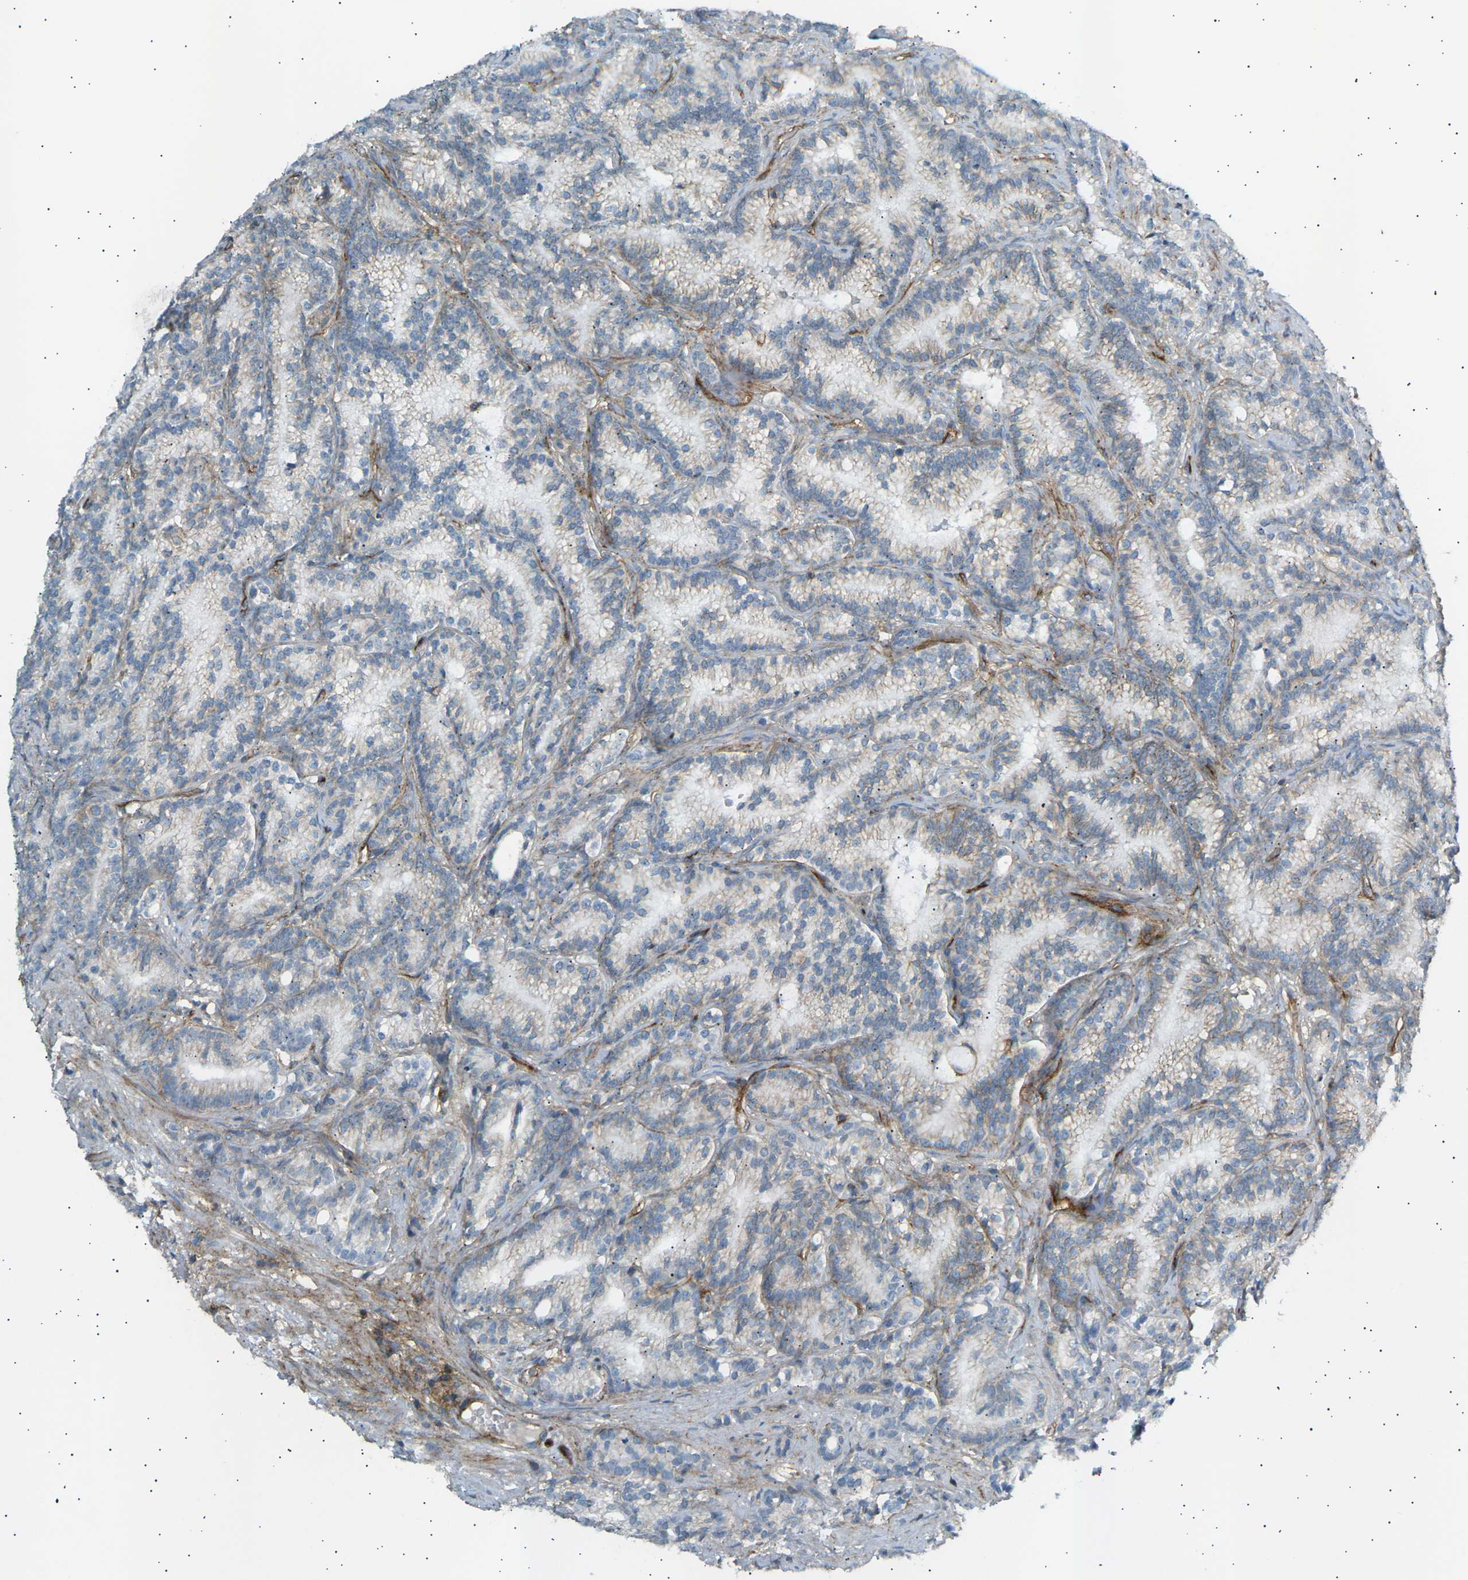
{"staining": {"intensity": "negative", "quantity": "none", "location": "none"}, "tissue": "prostate cancer", "cell_type": "Tumor cells", "image_type": "cancer", "snomed": [{"axis": "morphology", "description": "Adenocarcinoma, Low grade"}, {"axis": "topography", "description": "Prostate"}], "caption": "Low-grade adenocarcinoma (prostate) was stained to show a protein in brown. There is no significant expression in tumor cells. (DAB IHC visualized using brightfield microscopy, high magnification).", "gene": "ATP2B4", "patient": {"sex": "male", "age": 89}}